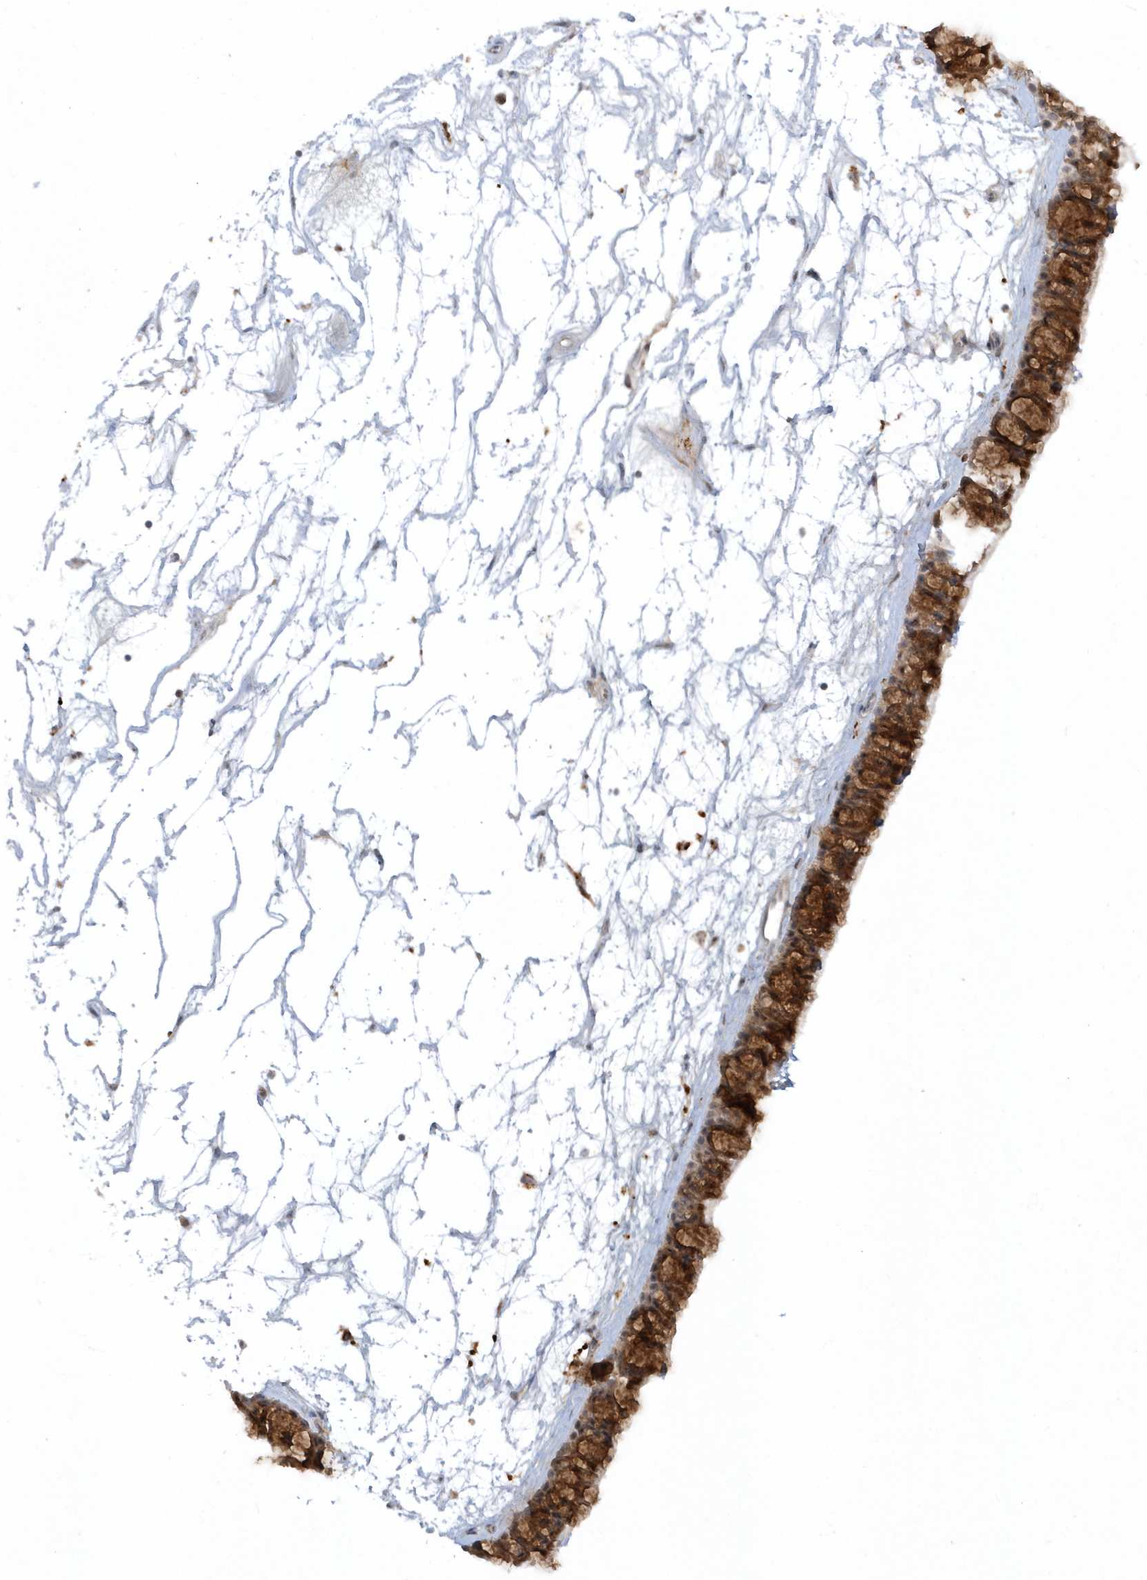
{"staining": {"intensity": "strong", "quantity": "25%-75%", "location": "cytoplasmic/membranous"}, "tissue": "nasopharynx", "cell_type": "Respiratory epithelial cells", "image_type": "normal", "snomed": [{"axis": "morphology", "description": "Normal tissue, NOS"}, {"axis": "topography", "description": "Nasopharynx"}], "caption": "Approximately 25%-75% of respiratory epithelial cells in unremarkable nasopharynx show strong cytoplasmic/membranous protein staining as visualized by brown immunohistochemical staining.", "gene": "THG1L", "patient": {"sex": "male", "age": 64}}